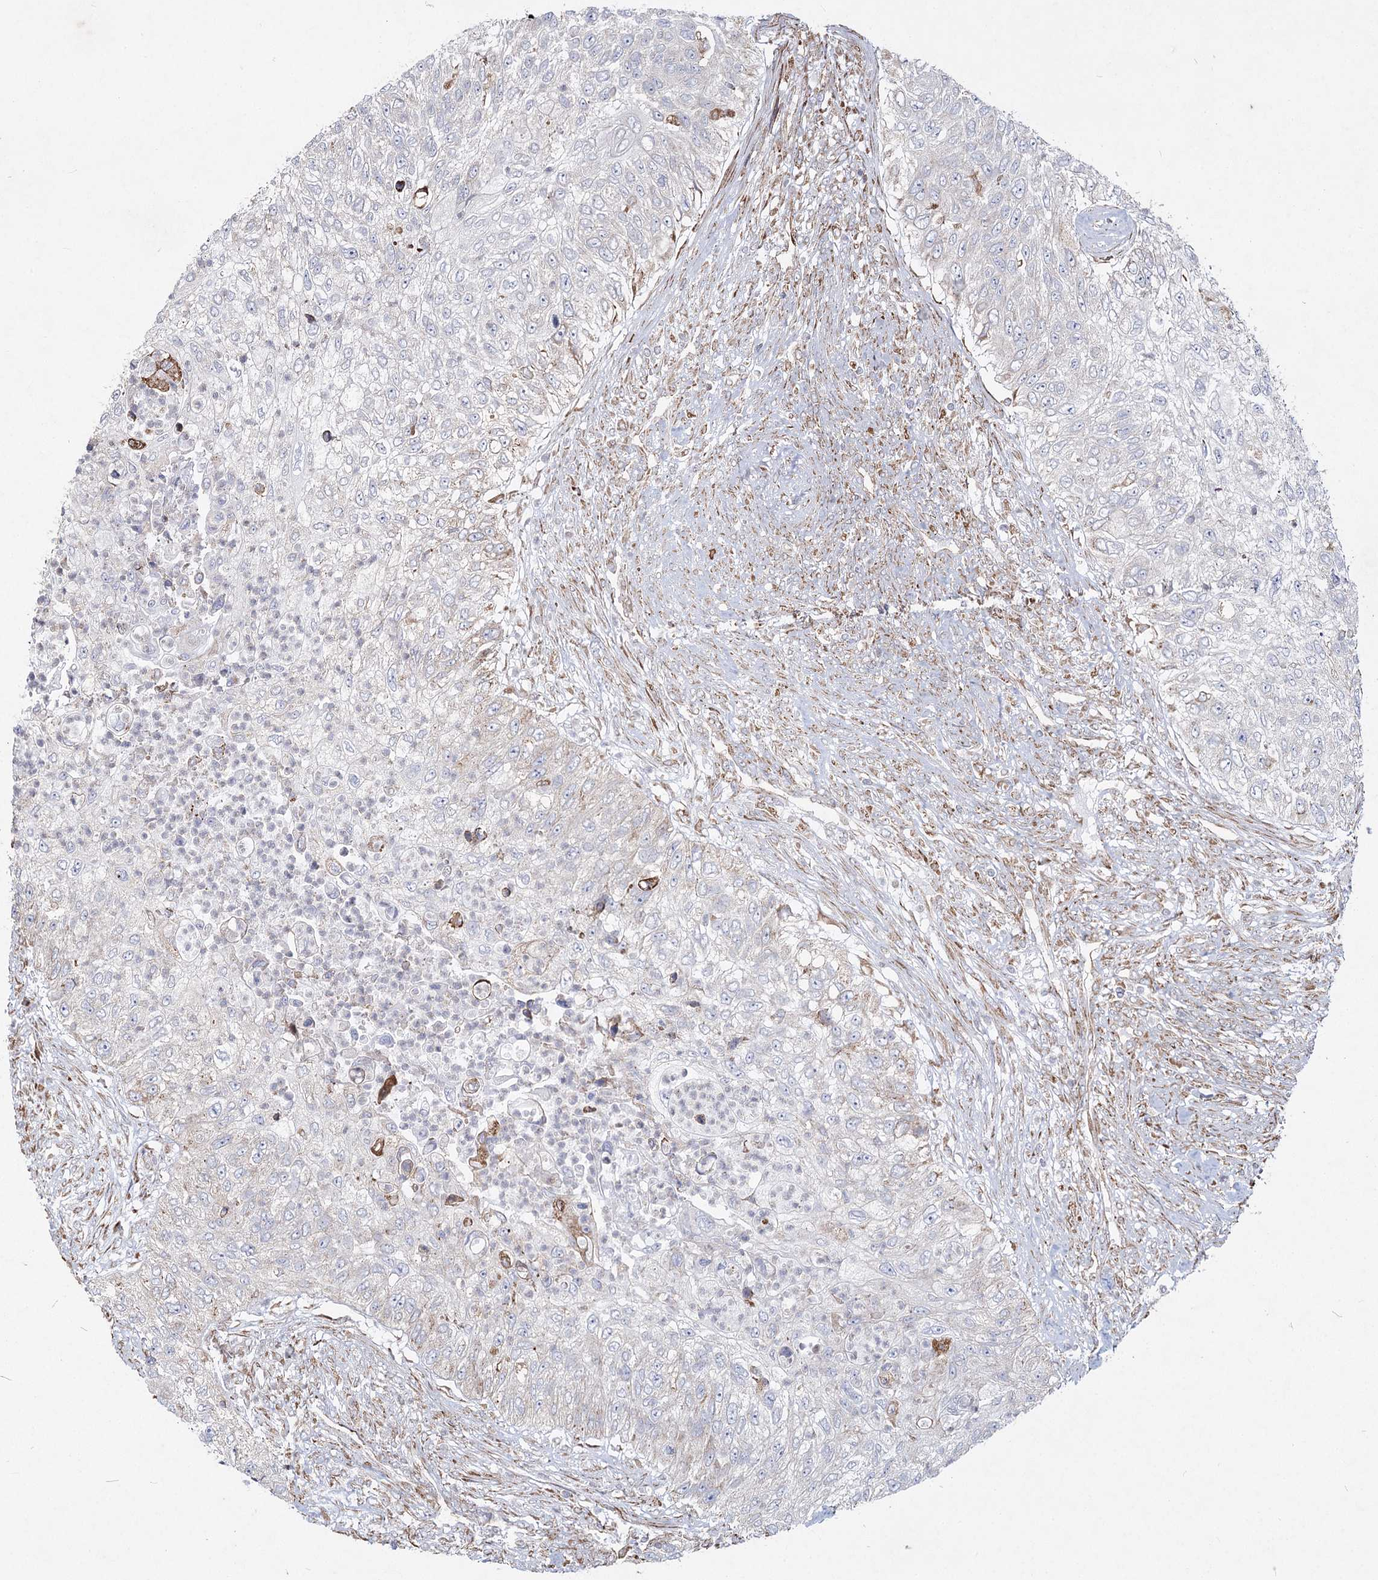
{"staining": {"intensity": "negative", "quantity": "none", "location": "none"}, "tissue": "urothelial cancer", "cell_type": "Tumor cells", "image_type": "cancer", "snomed": [{"axis": "morphology", "description": "Urothelial carcinoma, High grade"}, {"axis": "topography", "description": "Urinary bladder"}], "caption": "This image is of urothelial carcinoma (high-grade) stained with immunohistochemistry (IHC) to label a protein in brown with the nuclei are counter-stained blue. There is no staining in tumor cells.", "gene": "NHLRC2", "patient": {"sex": "female", "age": 60}}